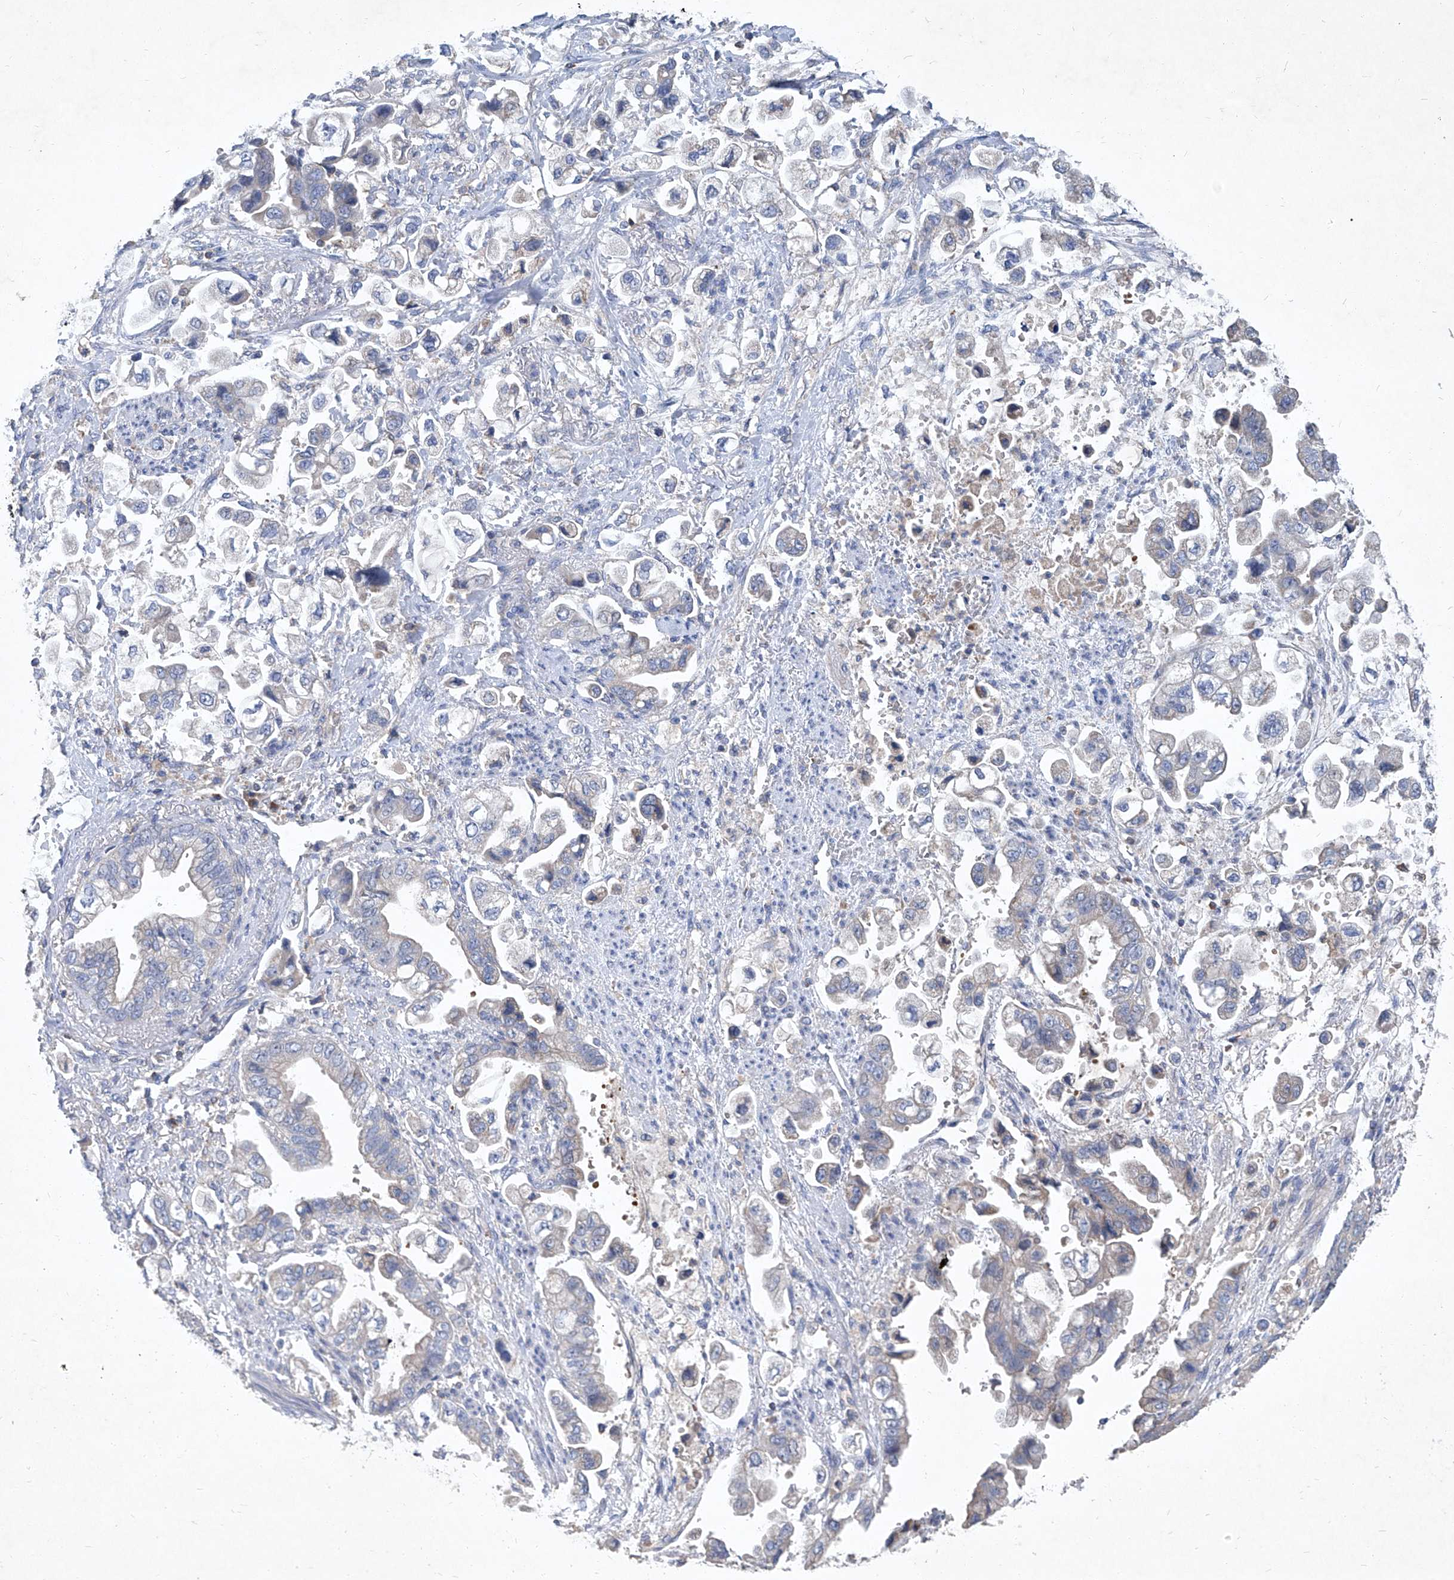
{"staining": {"intensity": "negative", "quantity": "none", "location": "none"}, "tissue": "stomach cancer", "cell_type": "Tumor cells", "image_type": "cancer", "snomed": [{"axis": "morphology", "description": "Adenocarcinoma, NOS"}, {"axis": "topography", "description": "Stomach"}], "caption": "This image is of stomach cancer (adenocarcinoma) stained with IHC to label a protein in brown with the nuclei are counter-stained blue. There is no expression in tumor cells.", "gene": "EPHA8", "patient": {"sex": "male", "age": 62}}